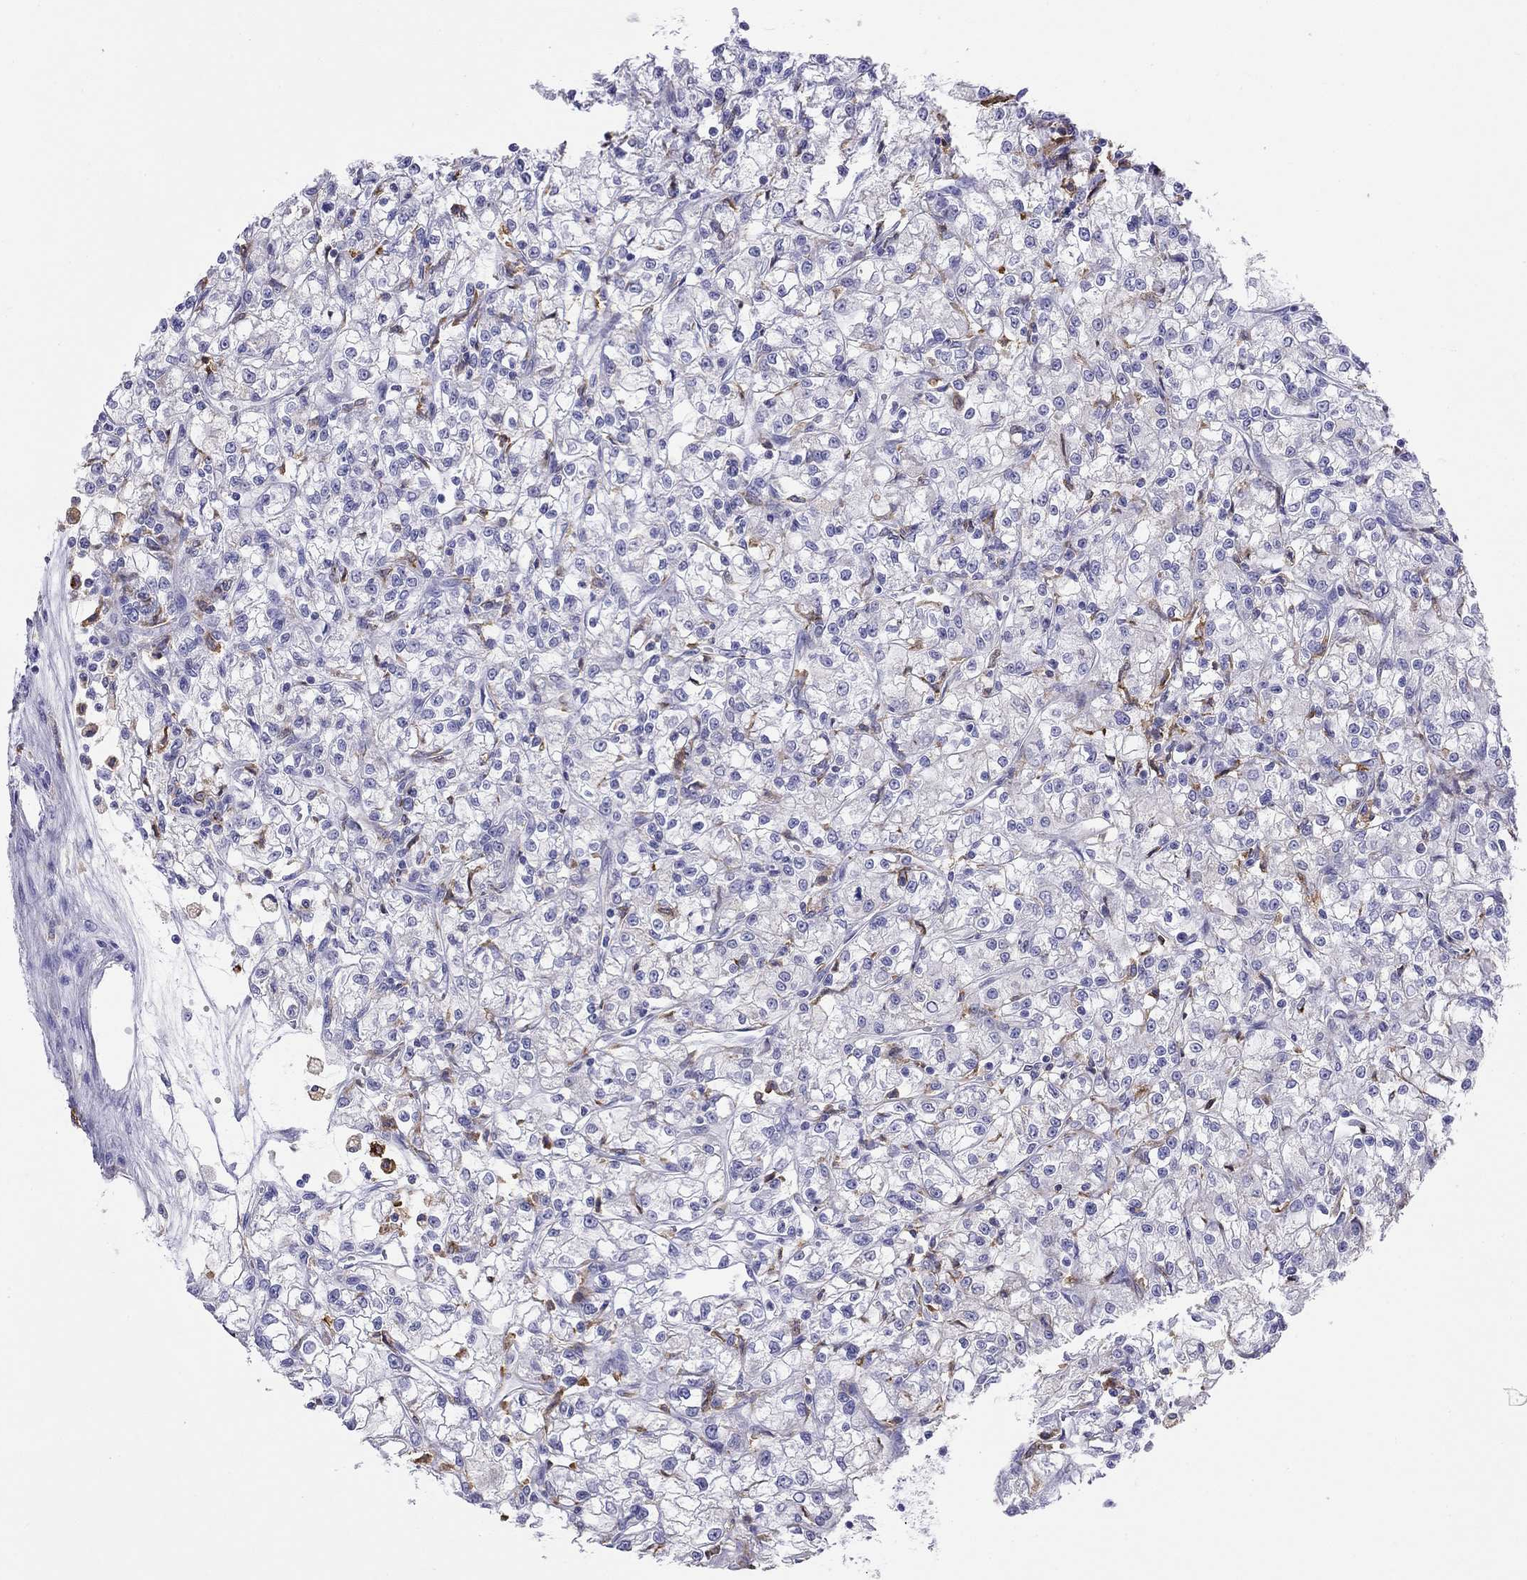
{"staining": {"intensity": "negative", "quantity": "none", "location": "none"}, "tissue": "renal cancer", "cell_type": "Tumor cells", "image_type": "cancer", "snomed": [{"axis": "morphology", "description": "Adenocarcinoma, NOS"}, {"axis": "topography", "description": "Kidney"}], "caption": "Immunohistochemistry (IHC) histopathology image of renal cancer stained for a protein (brown), which demonstrates no expression in tumor cells.", "gene": "HLA-DQB2", "patient": {"sex": "female", "age": 59}}